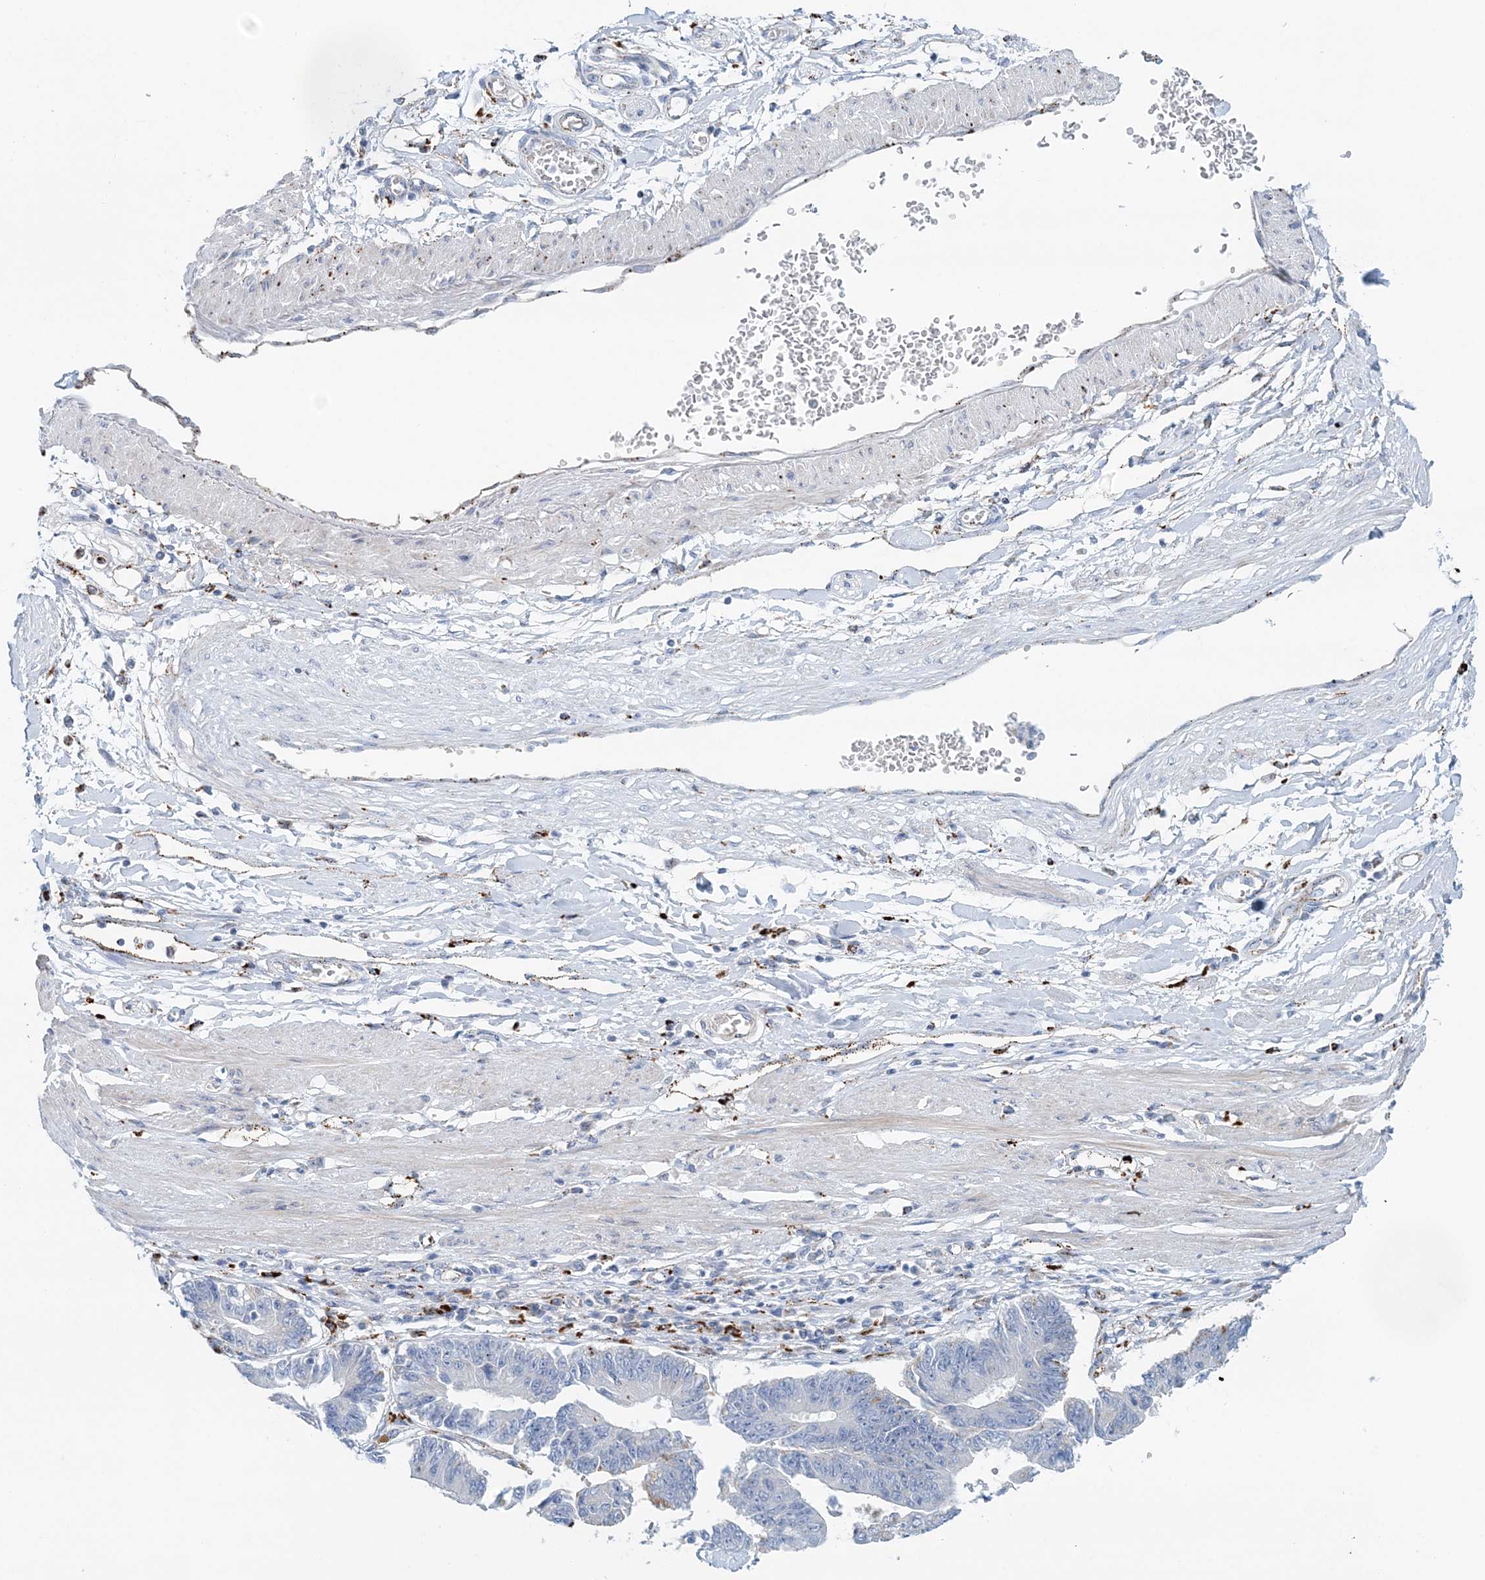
{"staining": {"intensity": "negative", "quantity": "none", "location": "none"}, "tissue": "stomach cancer", "cell_type": "Tumor cells", "image_type": "cancer", "snomed": [{"axis": "morphology", "description": "Adenocarcinoma, NOS"}, {"axis": "topography", "description": "Stomach"}], "caption": "Image shows no protein staining in tumor cells of stomach cancer (adenocarcinoma) tissue. (IHC, brightfield microscopy, high magnification).", "gene": "TPP1", "patient": {"sex": "male", "age": 59}}